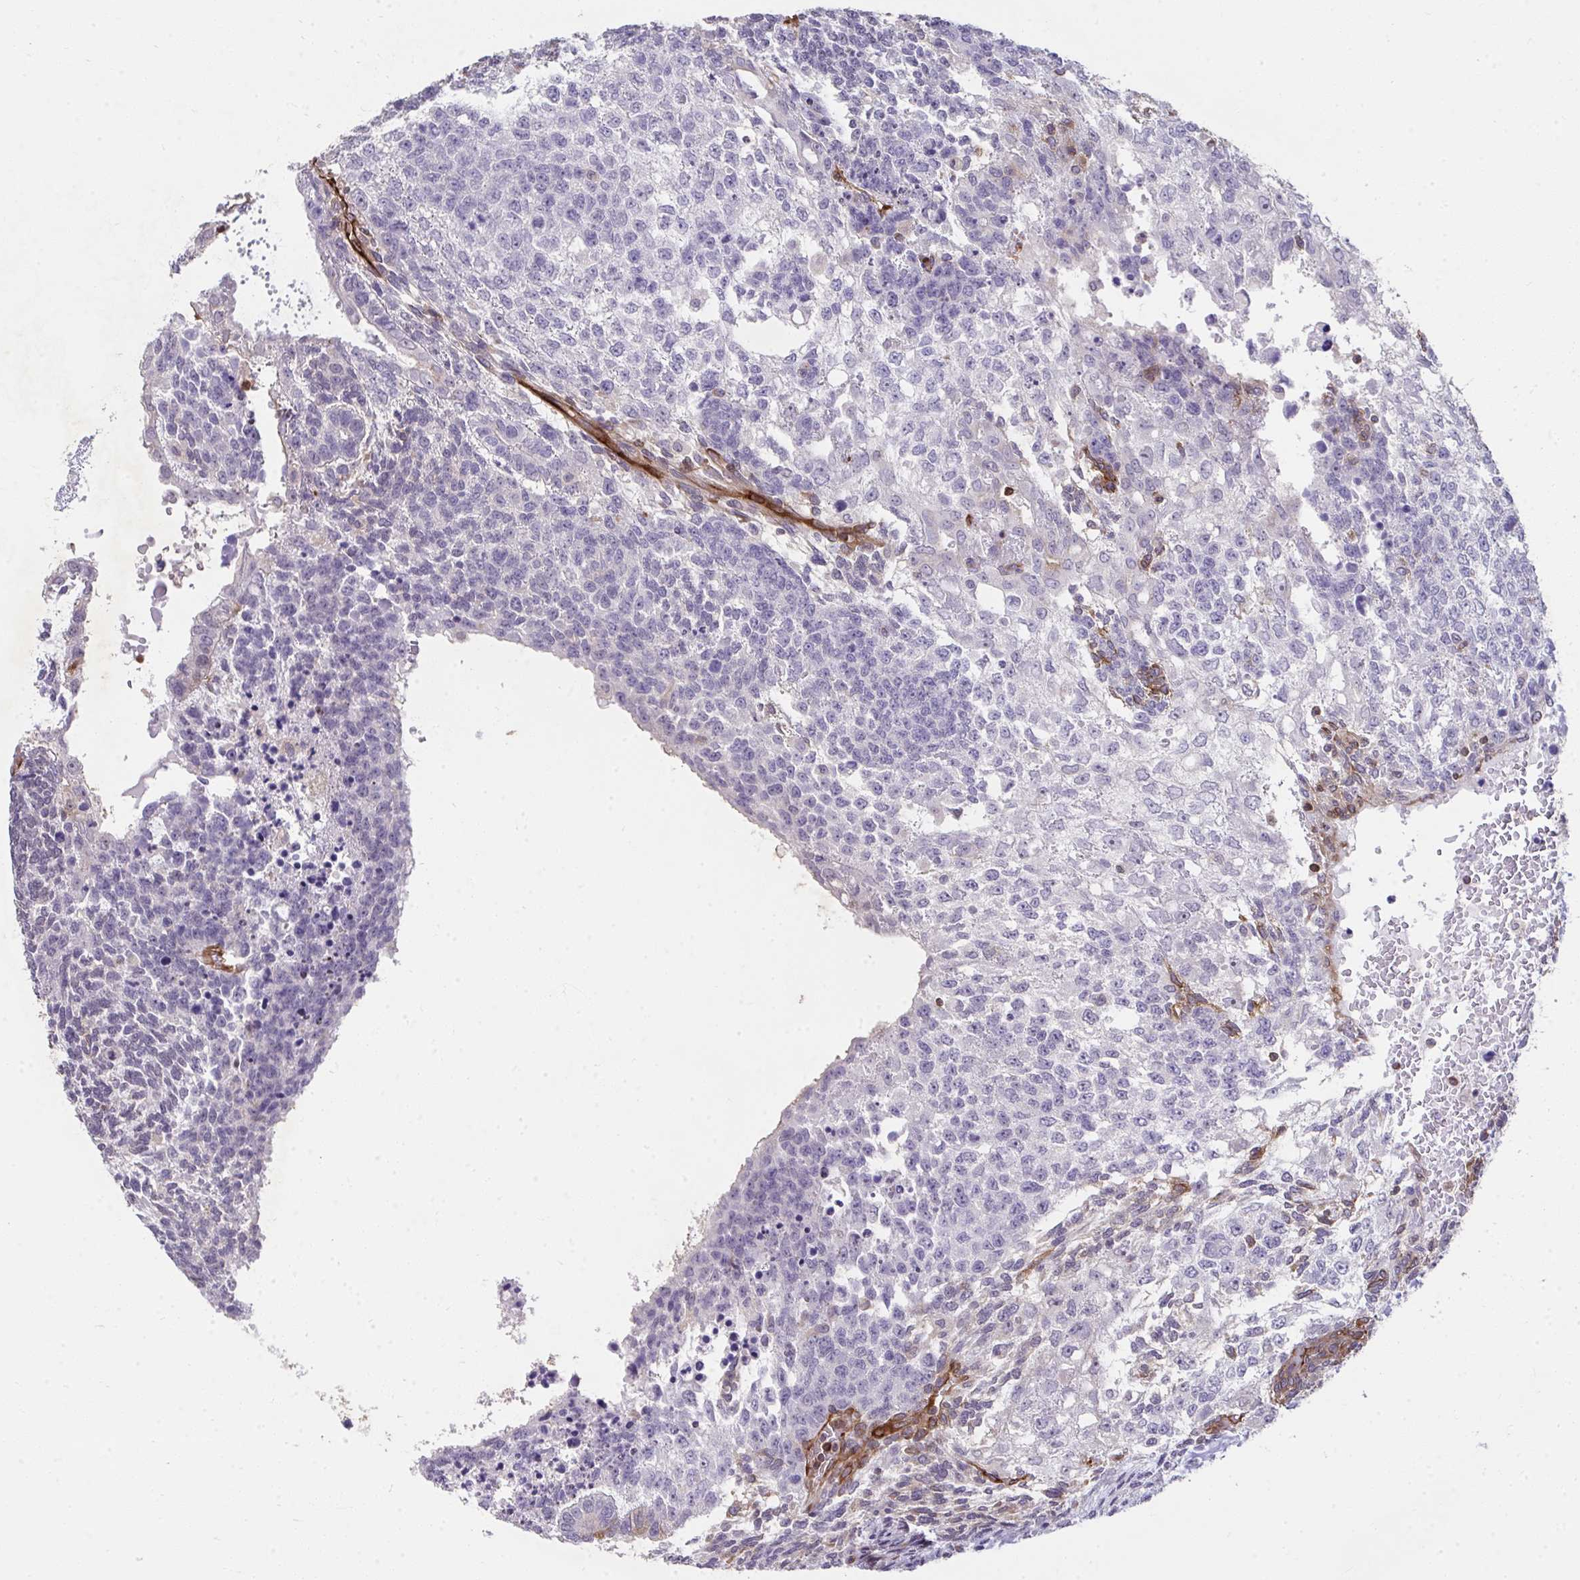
{"staining": {"intensity": "negative", "quantity": "none", "location": "none"}, "tissue": "testis cancer", "cell_type": "Tumor cells", "image_type": "cancer", "snomed": [{"axis": "morphology", "description": "Carcinoma, Embryonal, NOS"}, {"axis": "topography", "description": "Testis"}], "caption": "Tumor cells show no significant expression in testis cancer.", "gene": "FOXN3", "patient": {"sex": "male", "age": 23}}